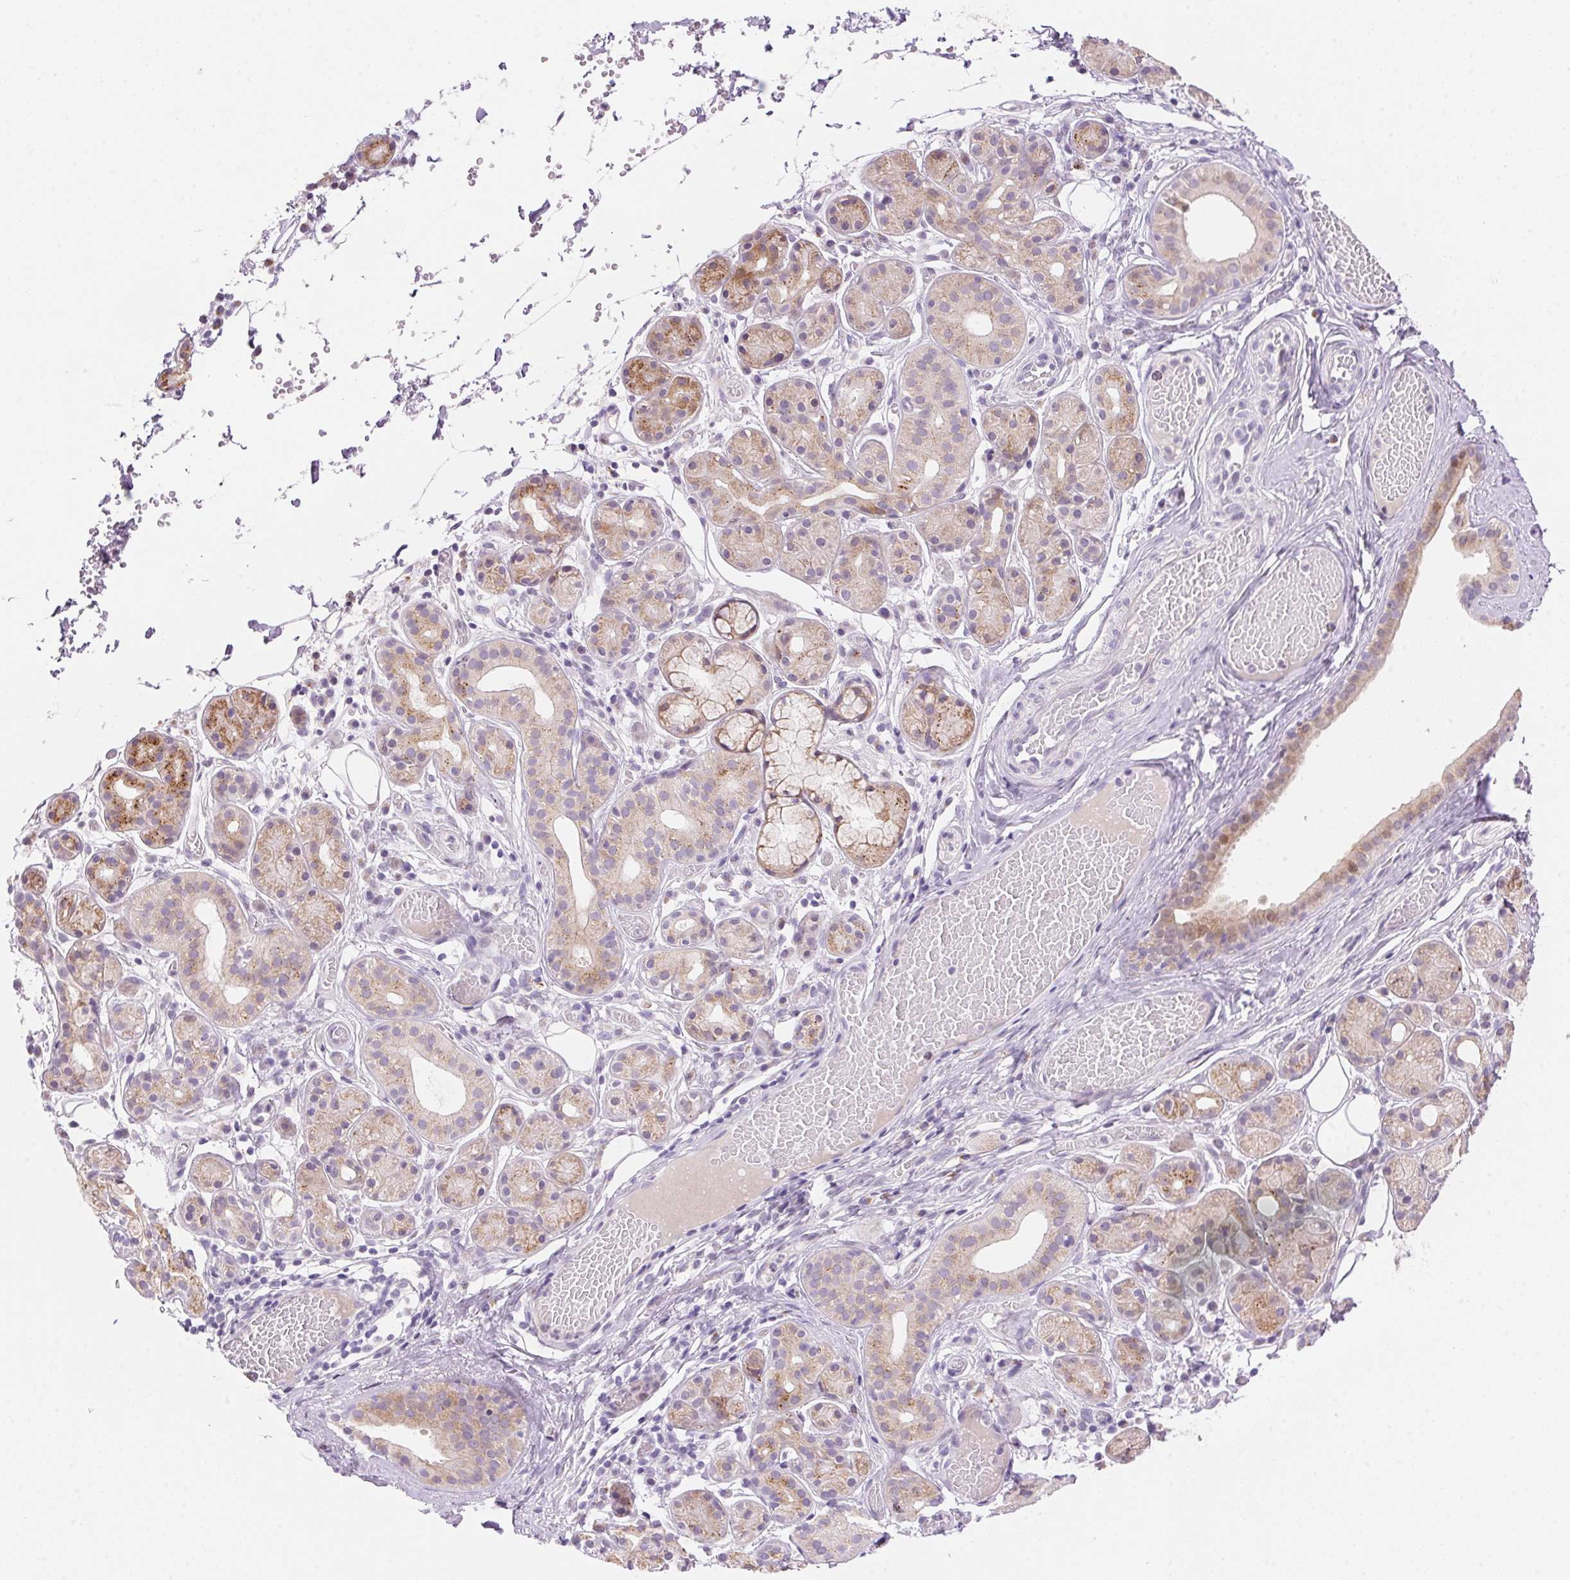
{"staining": {"intensity": "moderate", "quantity": "25%-75%", "location": "cytoplasmic/membranous"}, "tissue": "salivary gland", "cell_type": "Glandular cells", "image_type": "normal", "snomed": [{"axis": "morphology", "description": "Normal tissue, NOS"}, {"axis": "topography", "description": "Salivary gland"}, {"axis": "topography", "description": "Peripheral nerve tissue"}], "caption": "Immunohistochemical staining of normal salivary gland shows 25%-75% levels of moderate cytoplasmic/membranous protein staining in approximately 25%-75% of glandular cells.", "gene": "TEKT1", "patient": {"sex": "male", "age": 71}}